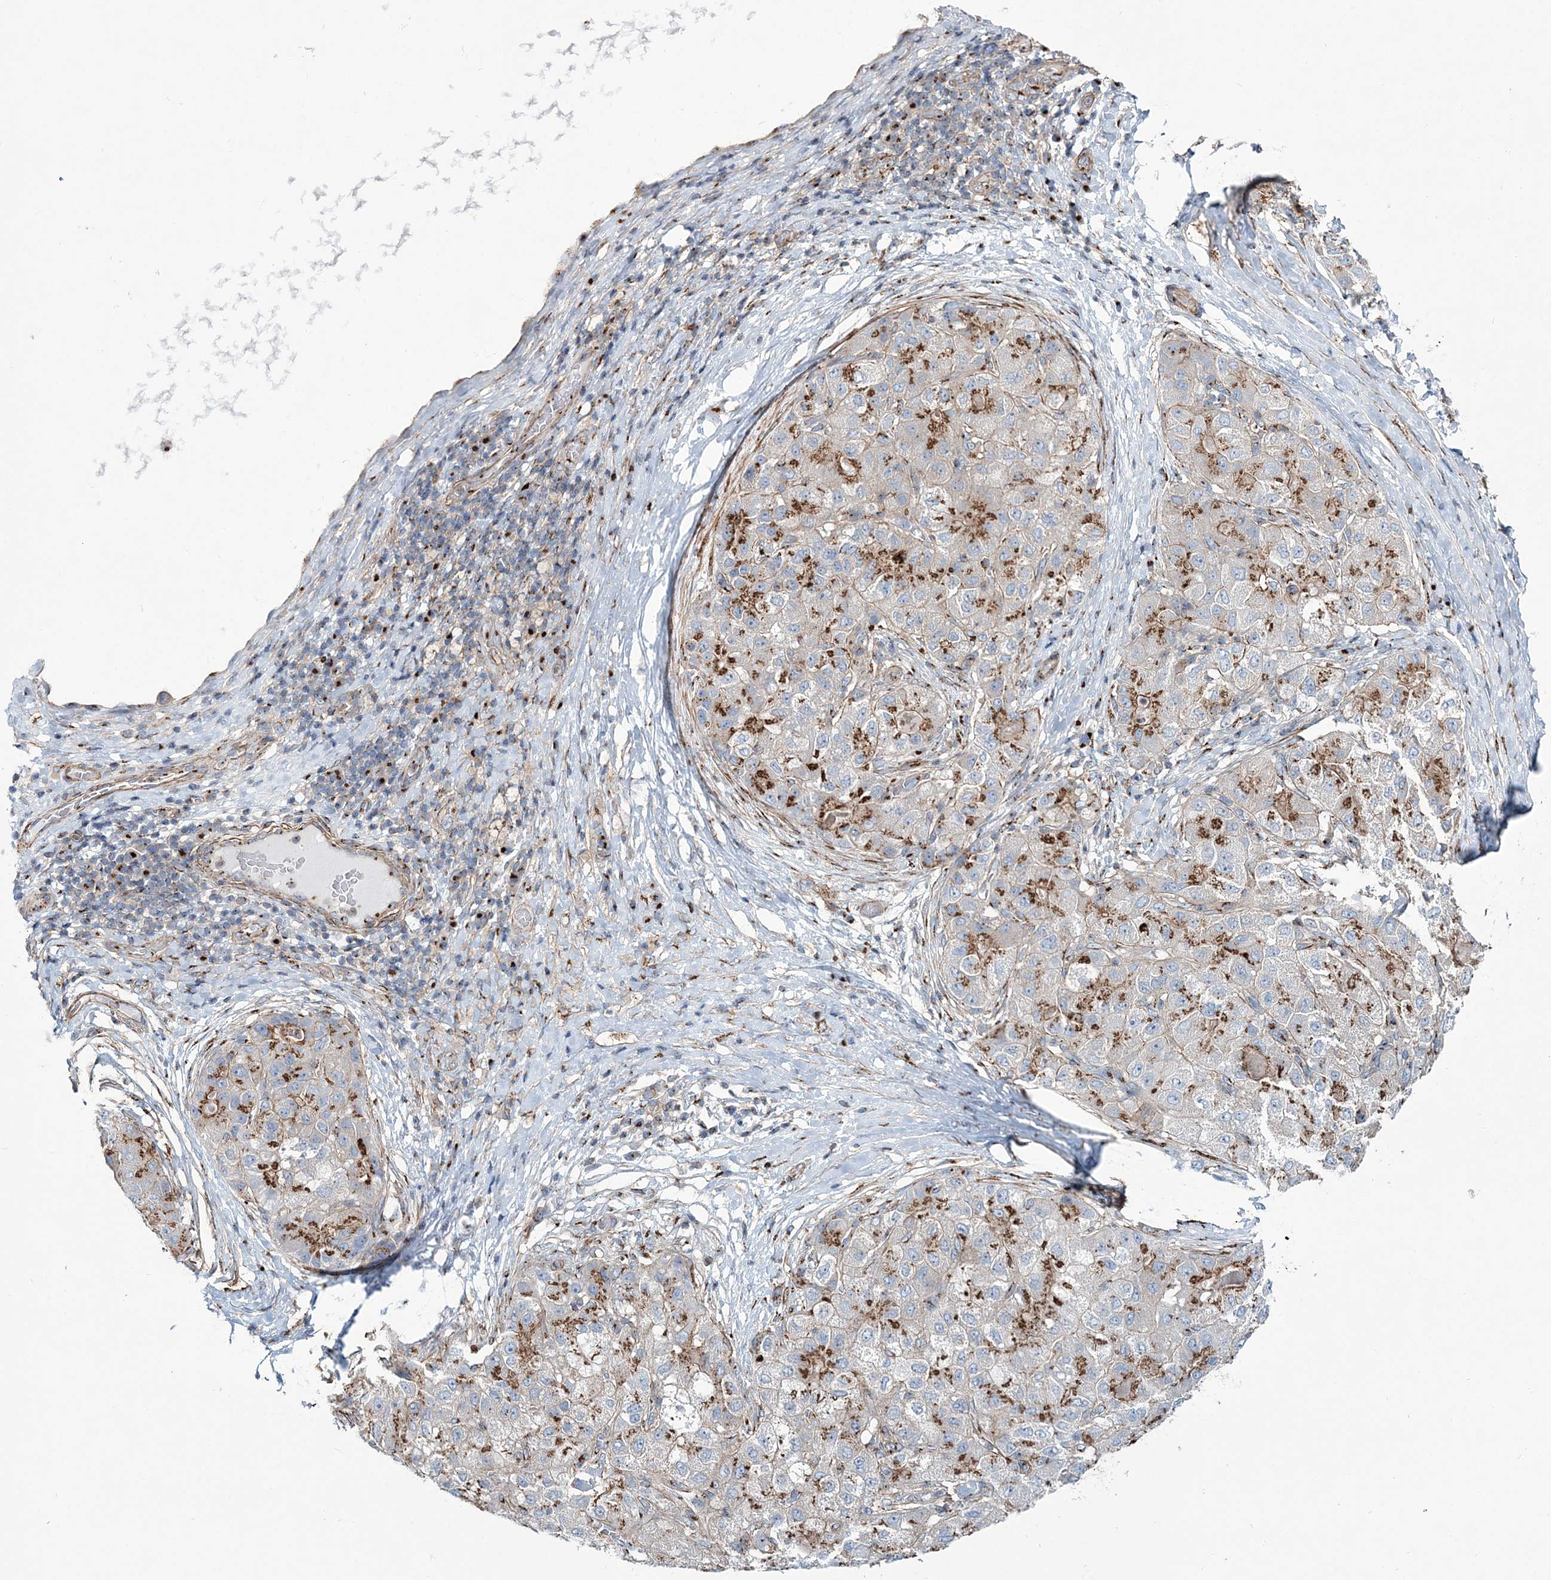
{"staining": {"intensity": "moderate", "quantity": ">75%", "location": "cytoplasmic/membranous"}, "tissue": "liver cancer", "cell_type": "Tumor cells", "image_type": "cancer", "snomed": [{"axis": "morphology", "description": "Carcinoma, Hepatocellular, NOS"}, {"axis": "topography", "description": "Liver"}], "caption": "Immunohistochemistry image of neoplastic tissue: liver cancer stained using IHC demonstrates medium levels of moderate protein expression localized specifically in the cytoplasmic/membranous of tumor cells, appearing as a cytoplasmic/membranous brown color.", "gene": "MAN1A2", "patient": {"sex": "male", "age": 80}}